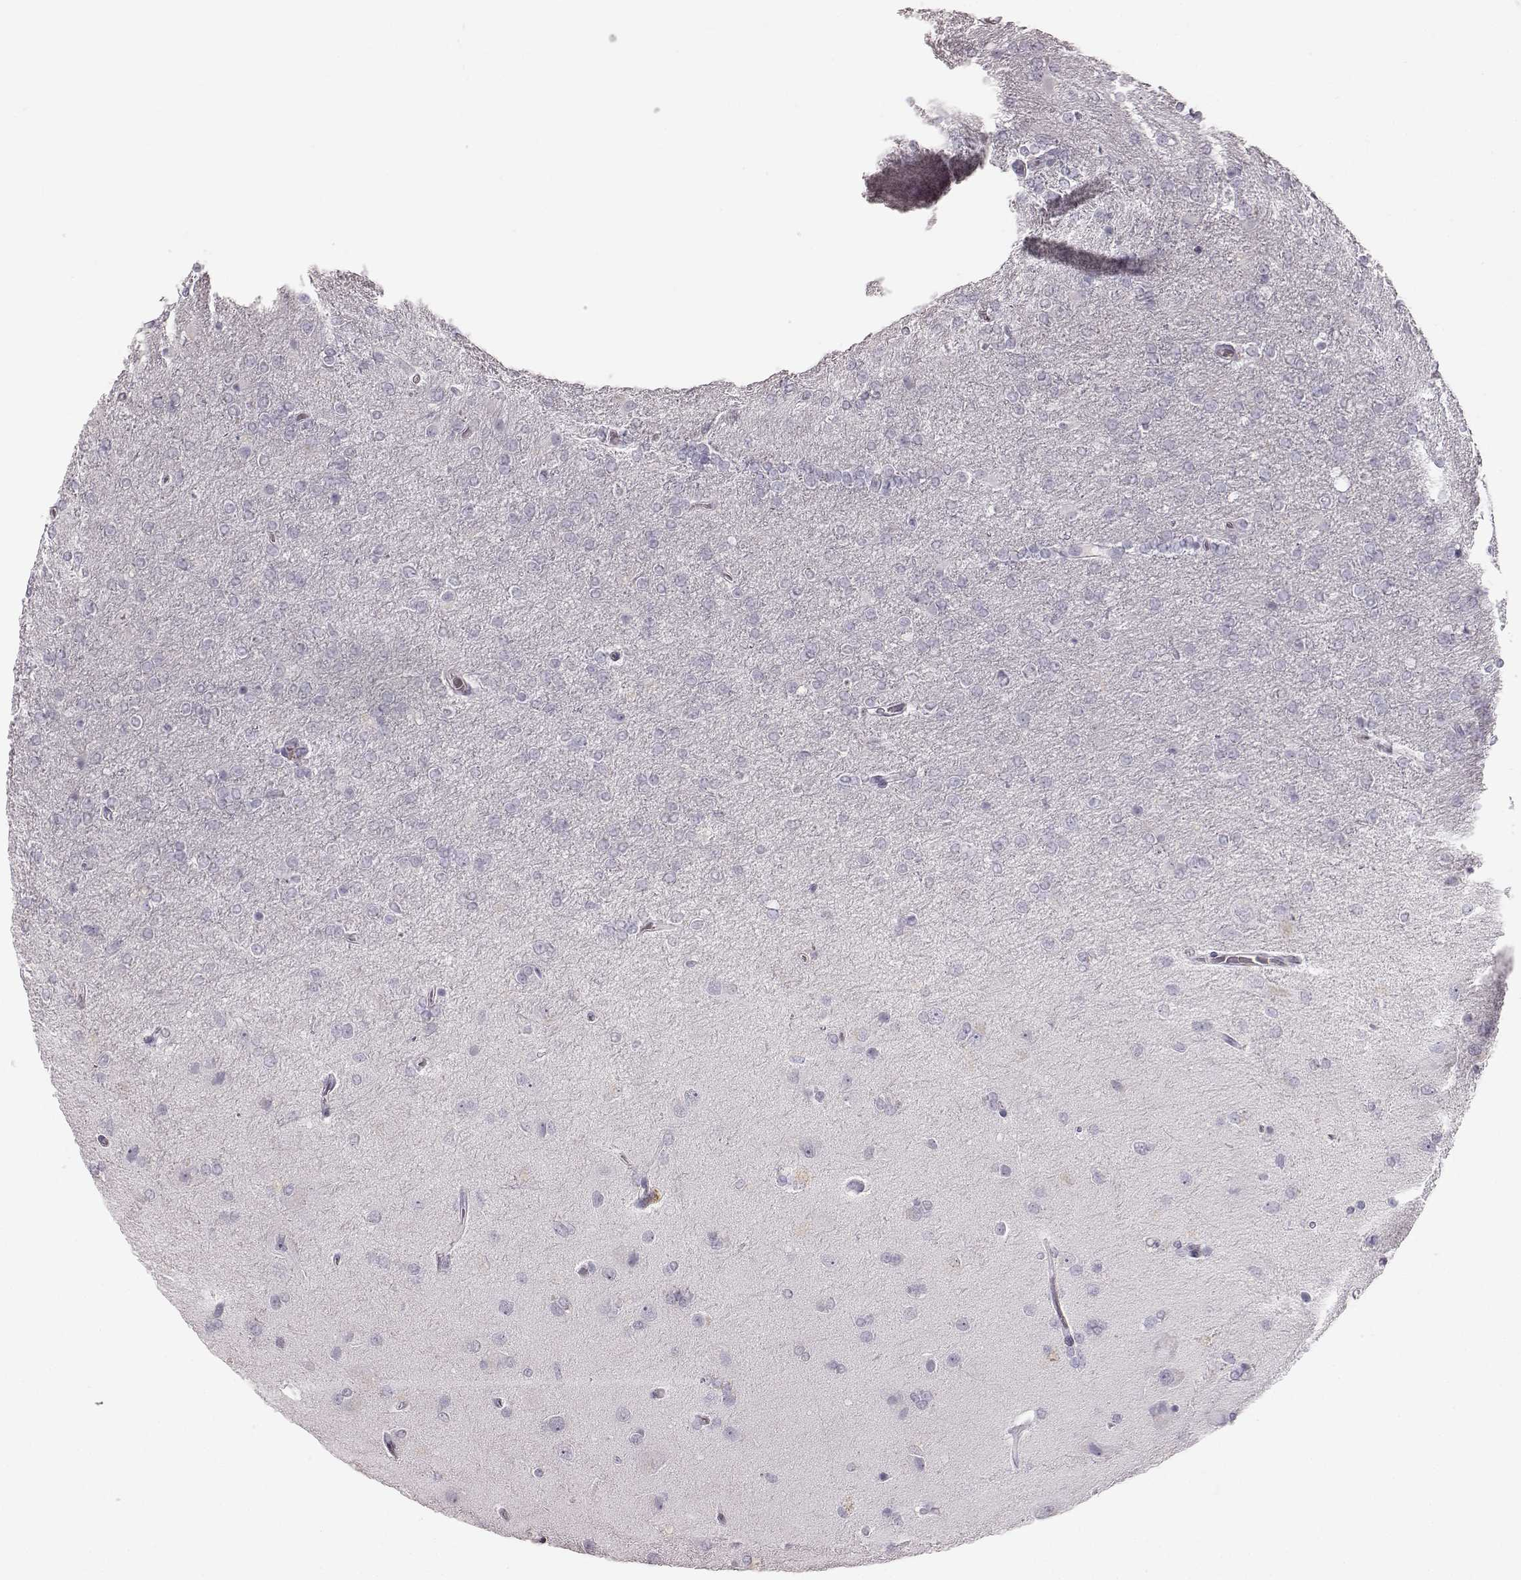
{"staining": {"intensity": "negative", "quantity": "none", "location": "none"}, "tissue": "glioma", "cell_type": "Tumor cells", "image_type": "cancer", "snomed": [{"axis": "morphology", "description": "Glioma, malignant, High grade"}, {"axis": "topography", "description": "Cerebral cortex"}], "caption": "Immunohistochemical staining of human malignant glioma (high-grade) reveals no significant positivity in tumor cells.", "gene": "ZNF433", "patient": {"sex": "male", "age": 70}}